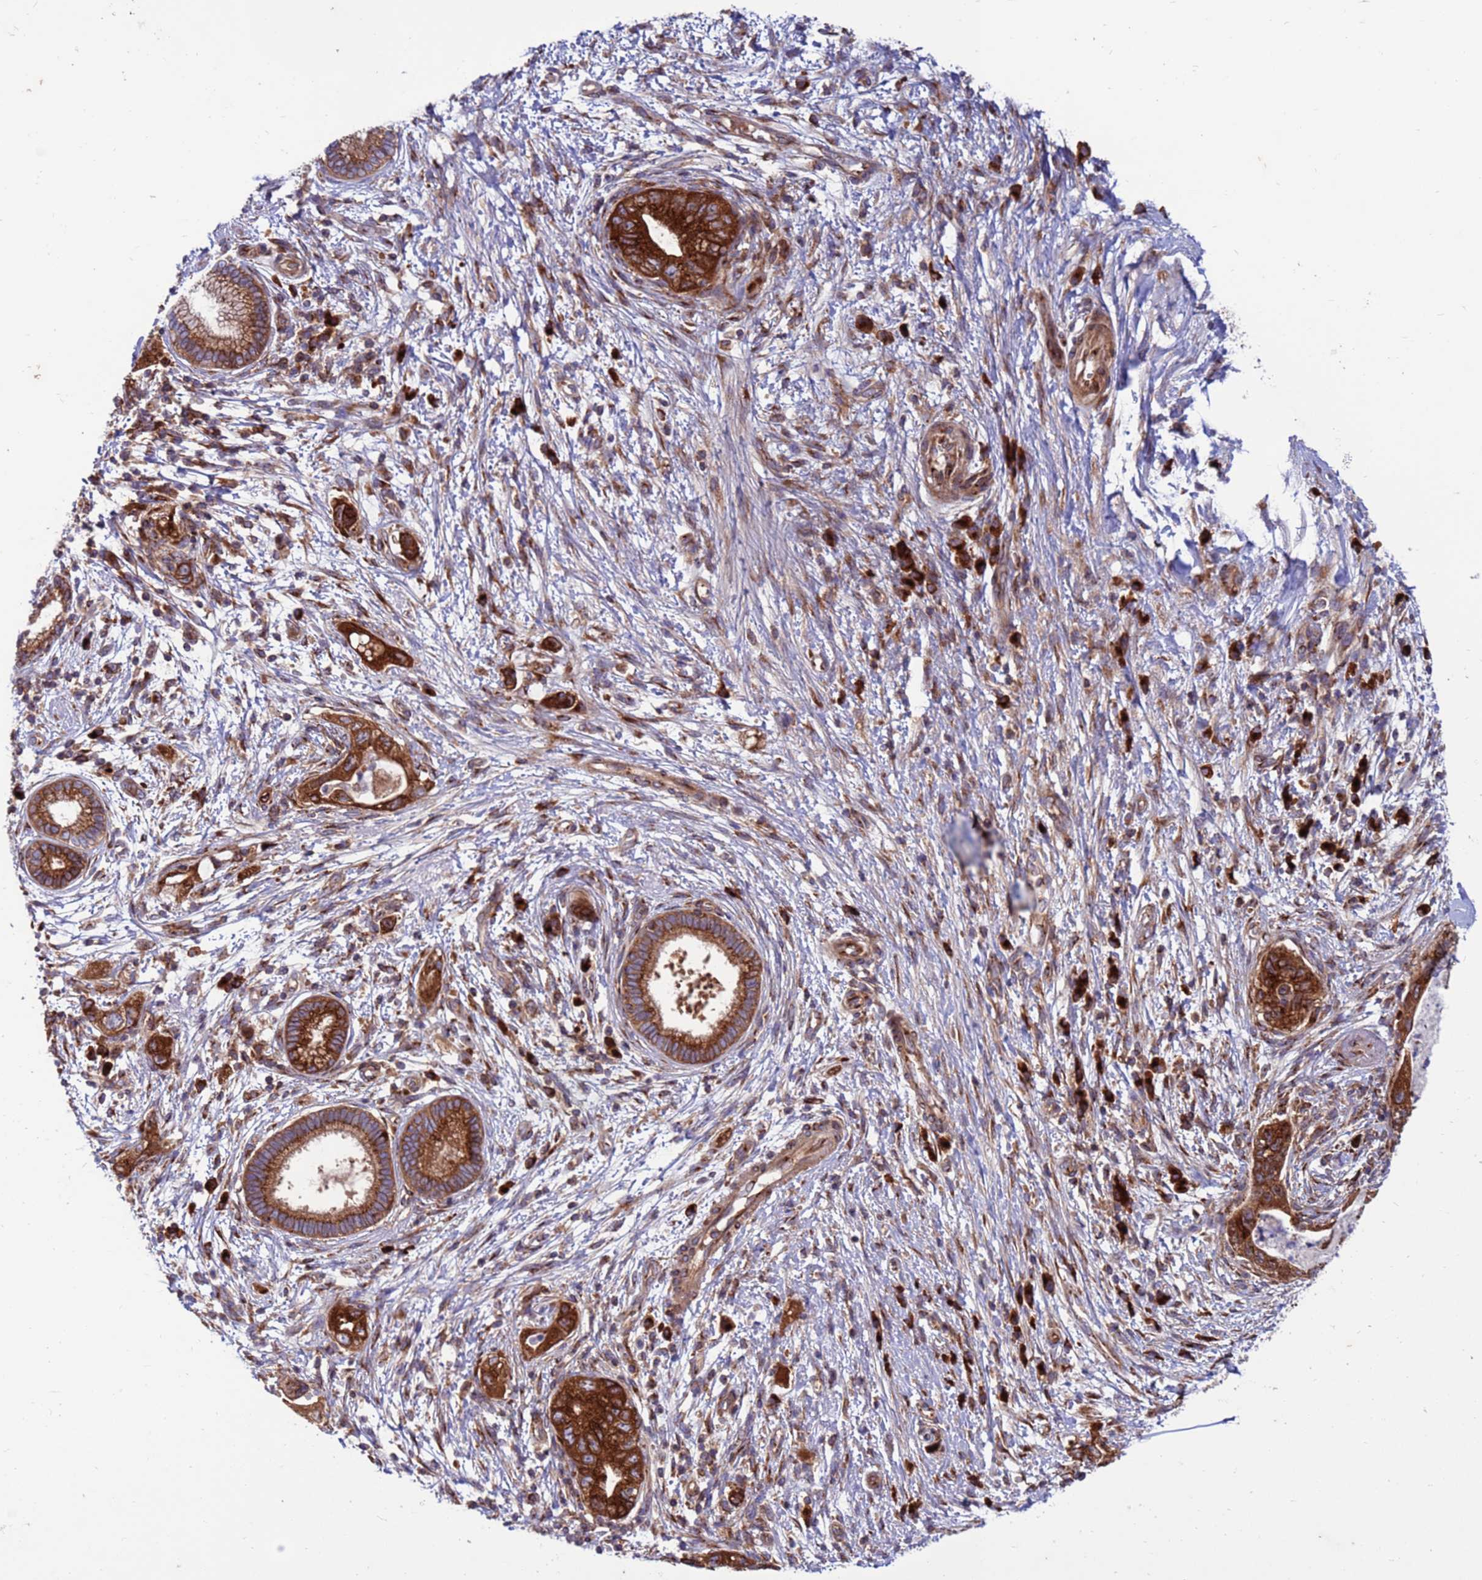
{"staining": {"intensity": "strong", "quantity": ">75%", "location": "cytoplasmic/membranous"}, "tissue": "pancreatic cancer", "cell_type": "Tumor cells", "image_type": "cancer", "snomed": [{"axis": "morphology", "description": "Adenocarcinoma, NOS"}, {"axis": "topography", "description": "Pancreas"}], "caption": "Pancreatic adenocarcinoma stained with a protein marker demonstrates strong staining in tumor cells.", "gene": "ZC3HAV1", "patient": {"sex": "female", "age": 73}}